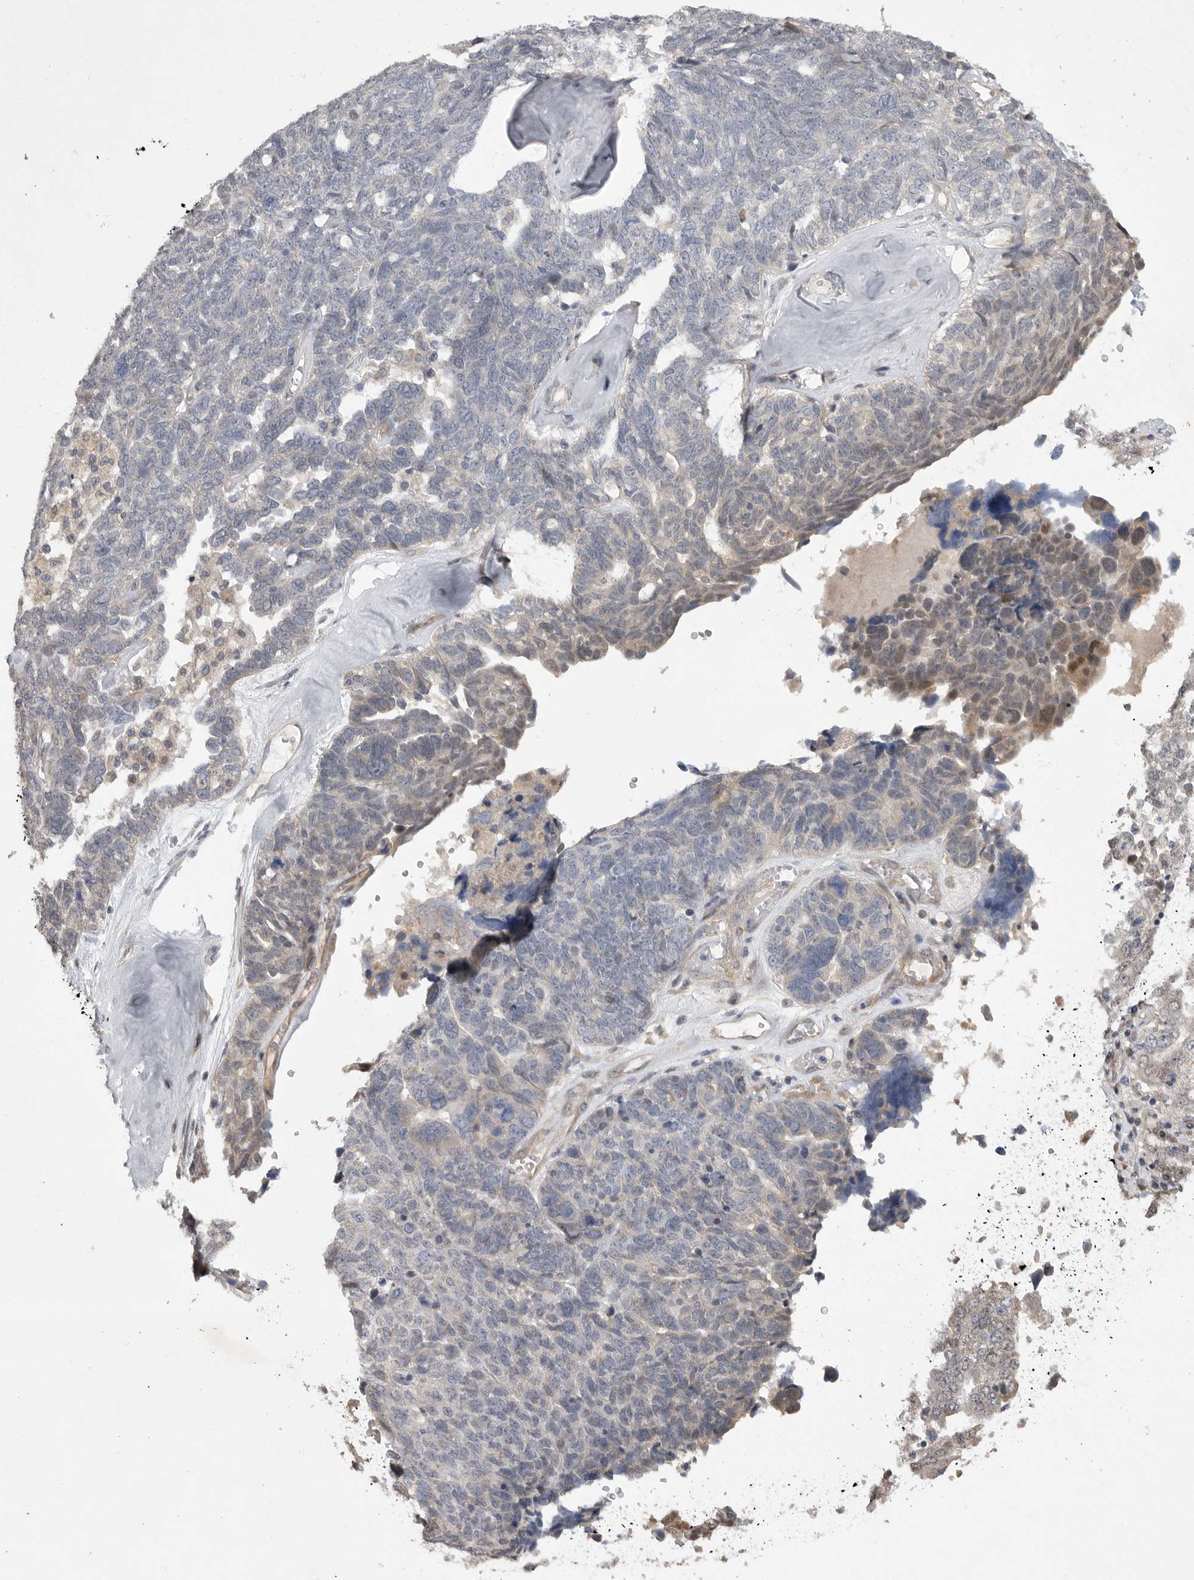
{"staining": {"intensity": "weak", "quantity": "<25%", "location": "cytoplasmic/membranous"}, "tissue": "ovarian cancer", "cell_type": "Tumor cells", "image_type": "cancer", "snomed": [{"axis": "morphology", "description": "Cystadenocarcinoma, serous, NOS"}, {"axis": "topography", "description": "Ovary"}], "caption": "Immunohistochemistry (IHC) of ovarian cancer (serous cystadenocarcinoma) exhibits no staining in tumor cells.", "gene": "EDEM3", "patient": {"sex": "female", "age": 79}}